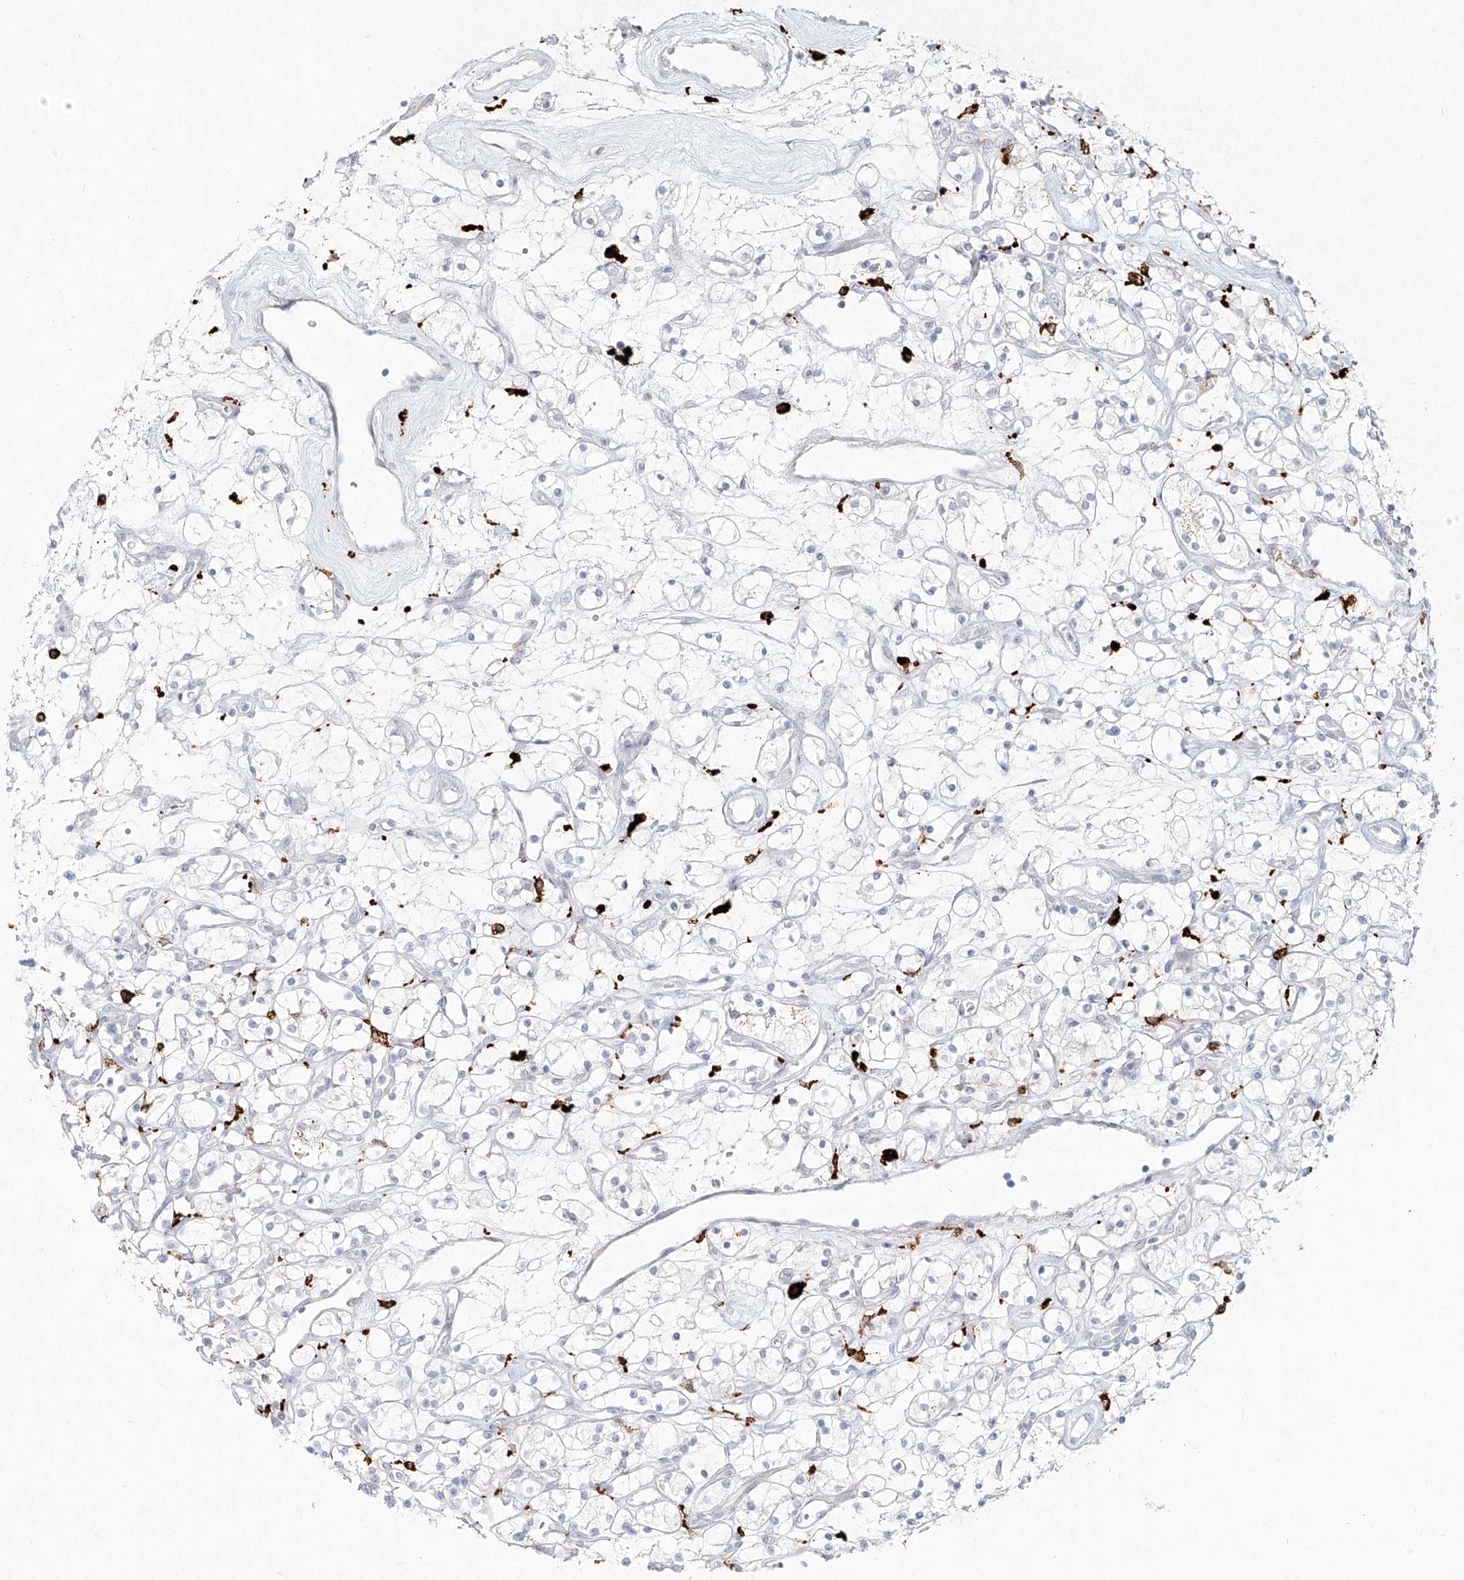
{"staining": {"intensity": "negative", "quantity": "none", "location": "none"}, "tissue": "renal cancer", "cell_type": "Tumor cells", "image_type": "cancer", "snomed": [{"axis": "morphology", "description": "Adenocarcinoma, NOS"}, {"axis": "topography", "description": "Kidney"}], "caption": "Tumor cells are negative for protein expression in human renal cancer. (IHC, brightfield microscopy, high magnification).", "gene": "CD209", "patient": {"sex": "female", "age": 60}}